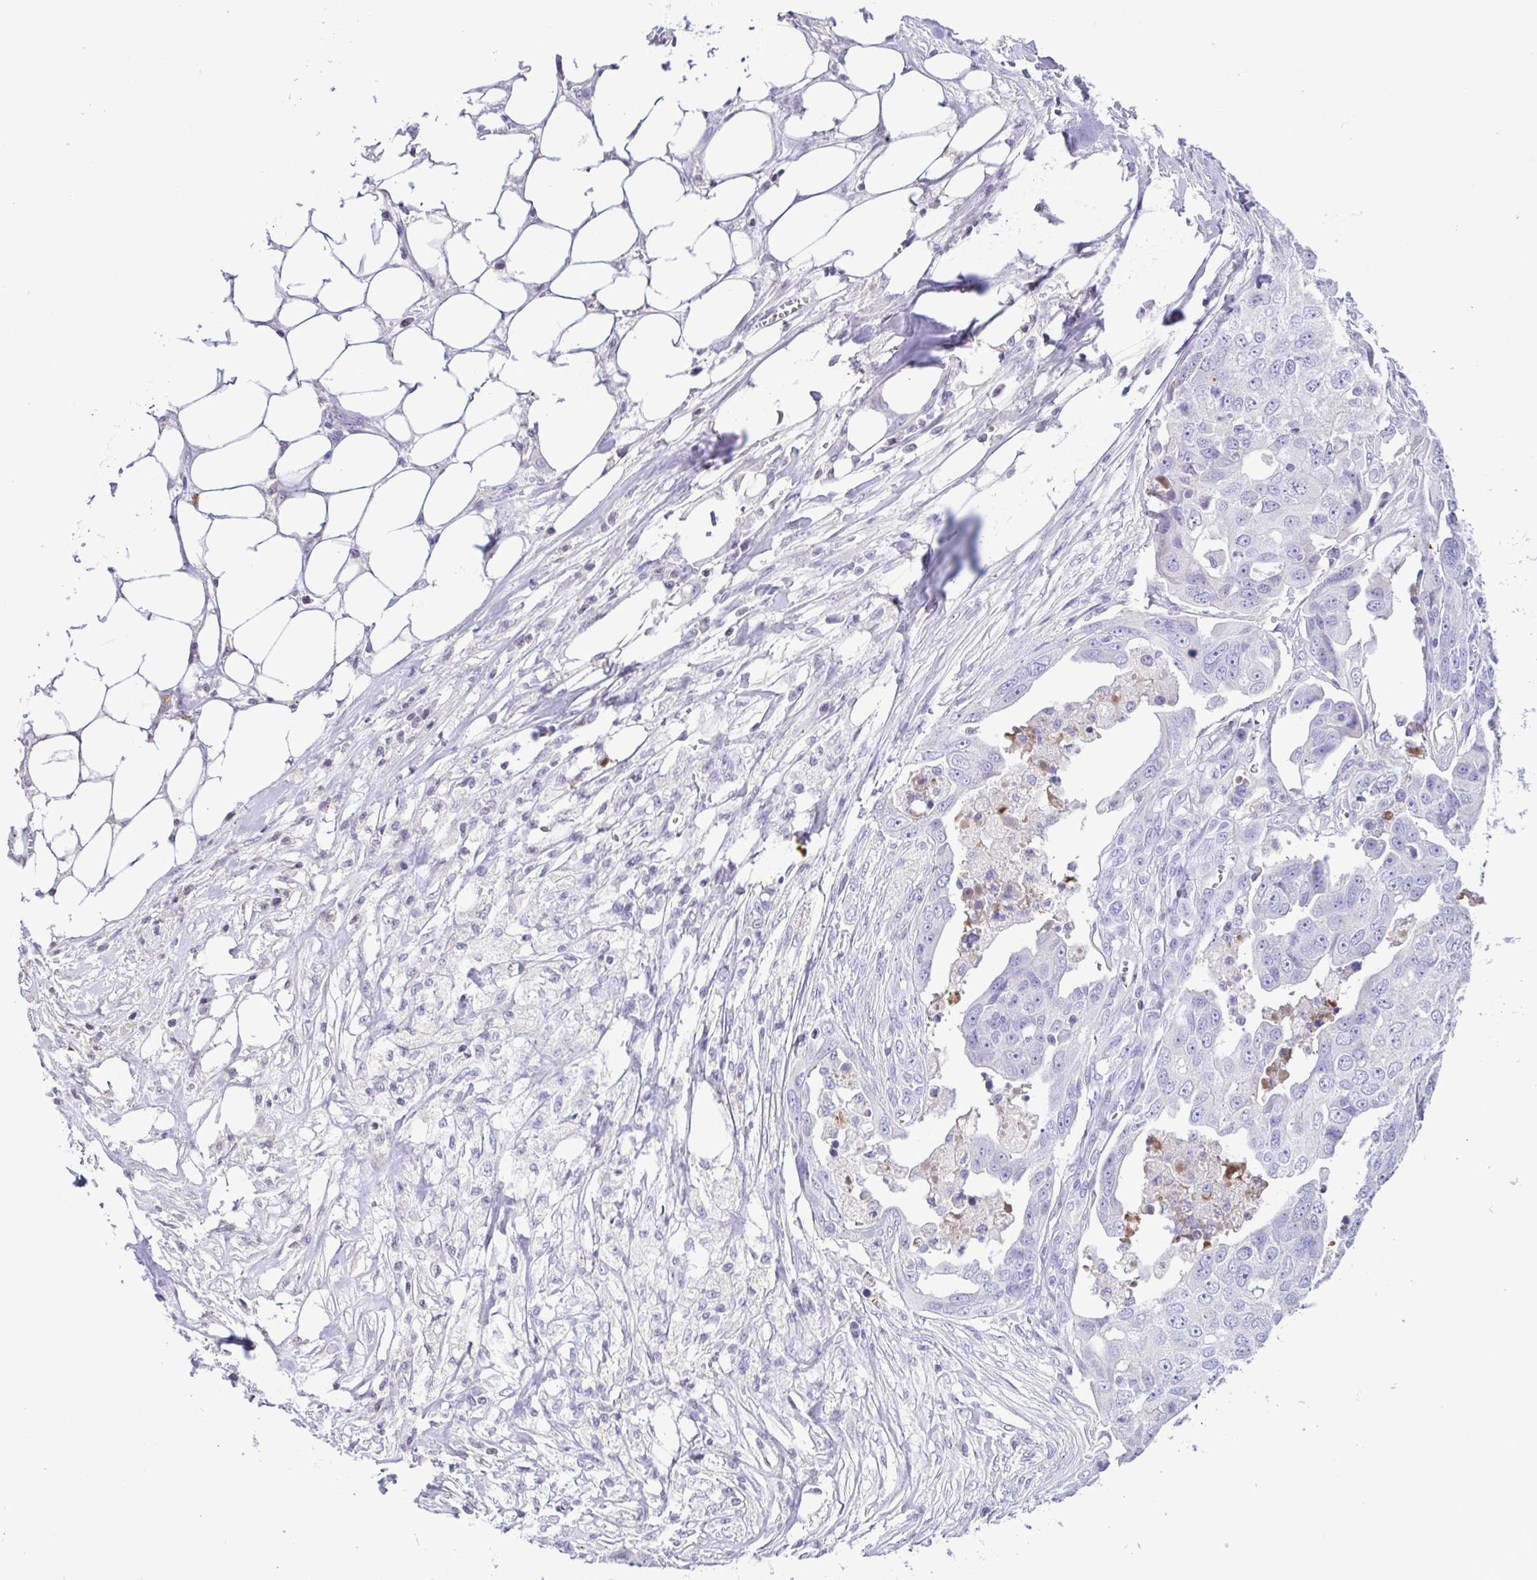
{"staining": {"intensity": "negative", "quantity": "none", "location": "none"}, "tissue": "ovarian cancer", "cell_type": "Tumor cells", "image_type": "cancer", "snomed": [{"axis": "morphology", "description": "Carcinoma, endometroid"}, {"axis": "topography", "description": "Ovary"}], "caption": "This is an immunohistochemistry histopathology image of human ovarian cancer (endometroid carcinoma). There is no positivity in tumor cells.", "gene": "IGFL1", "patient": {"sex": "female", "age": 70}}